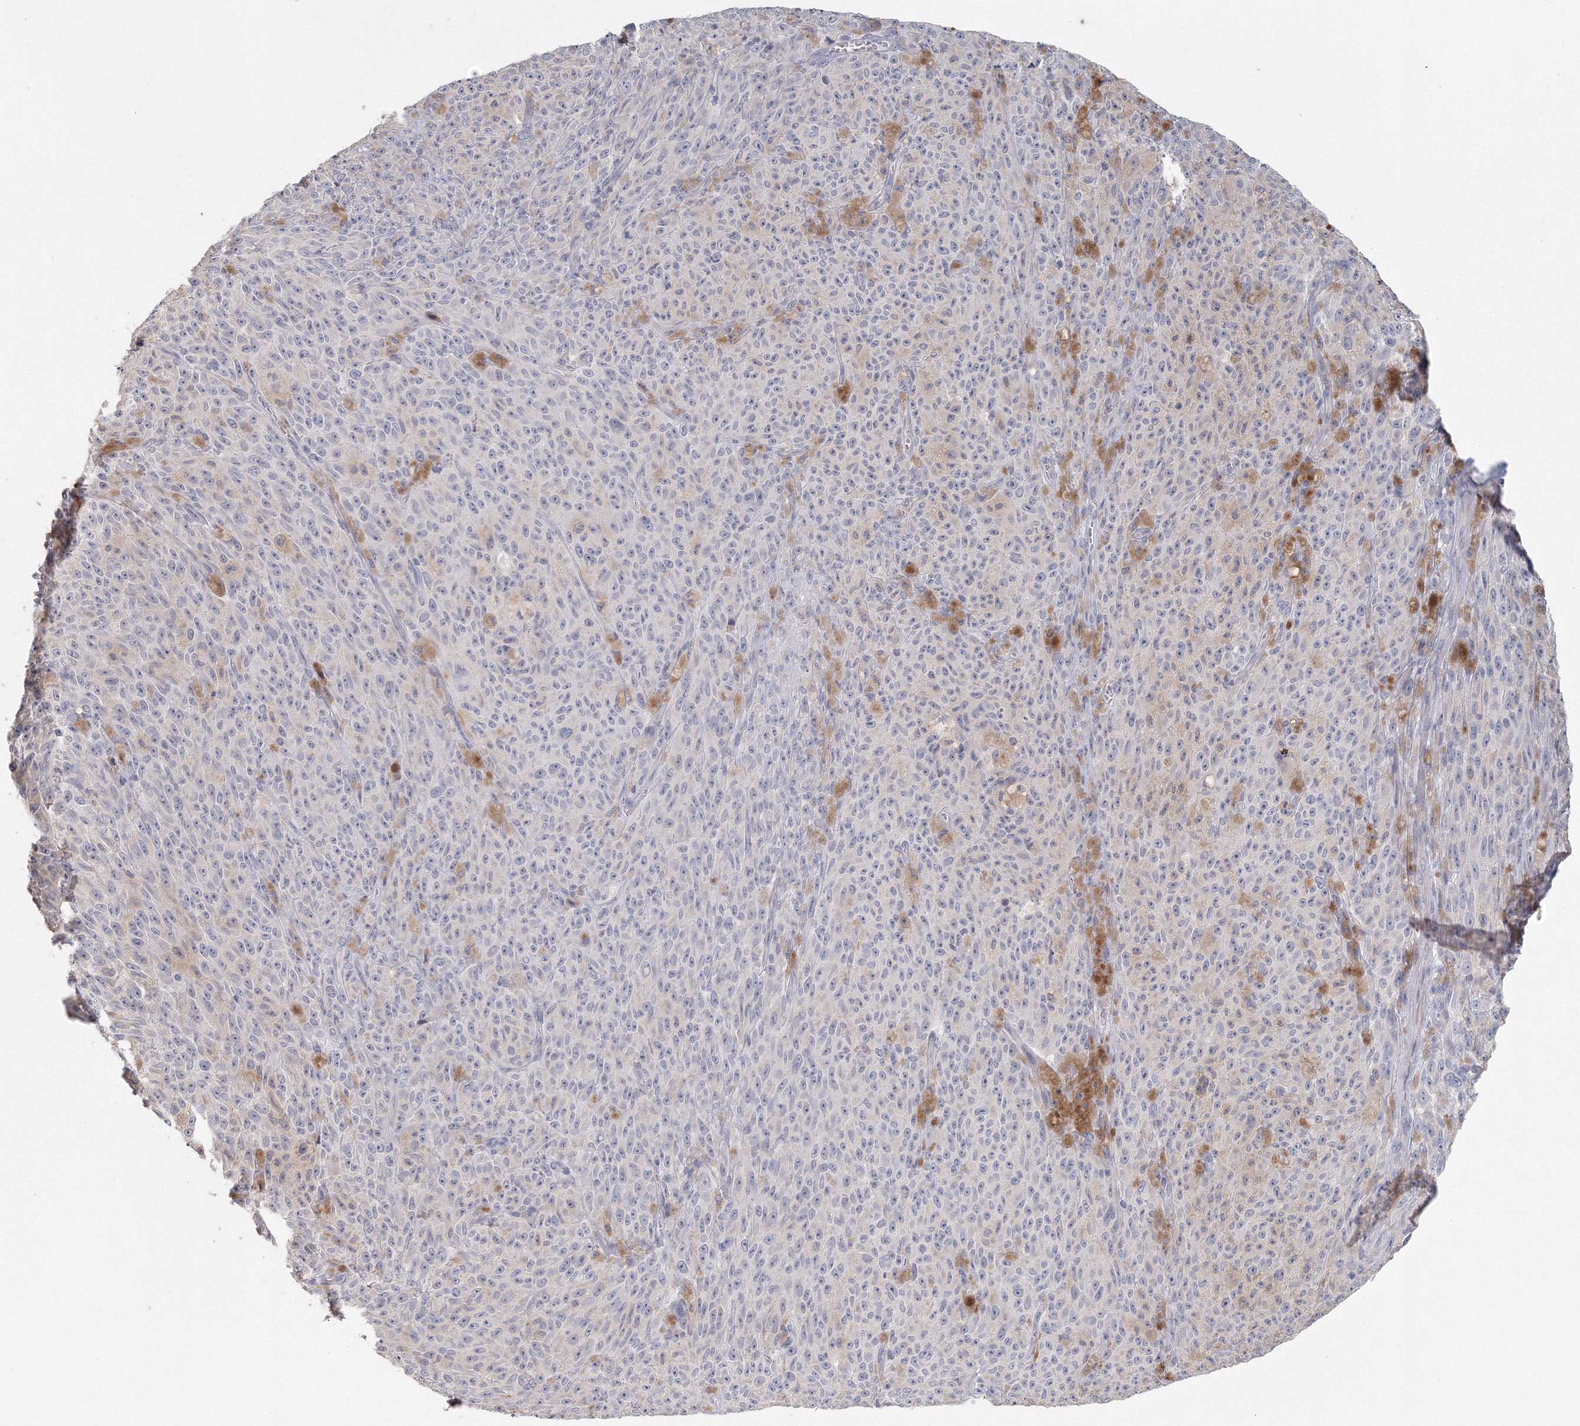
{"staining": {"intensity": "negative", "quantity": "none", "location": "none"}, "tissue": "melanoma", "cell_type": "Tumor cells", "image_type": "cancer", "snomed": [{"axis": "morphology", "description": "Malignant melanoma, NOS"}, {"axis": "topography", "description": "Skin"}], "caption": "An immunohistochemistry image of melanoma is shown. There is no staining in tumor cells of melanoma.", "gene": "TACC2", "patient": {"sex": "female", "age": 82}}